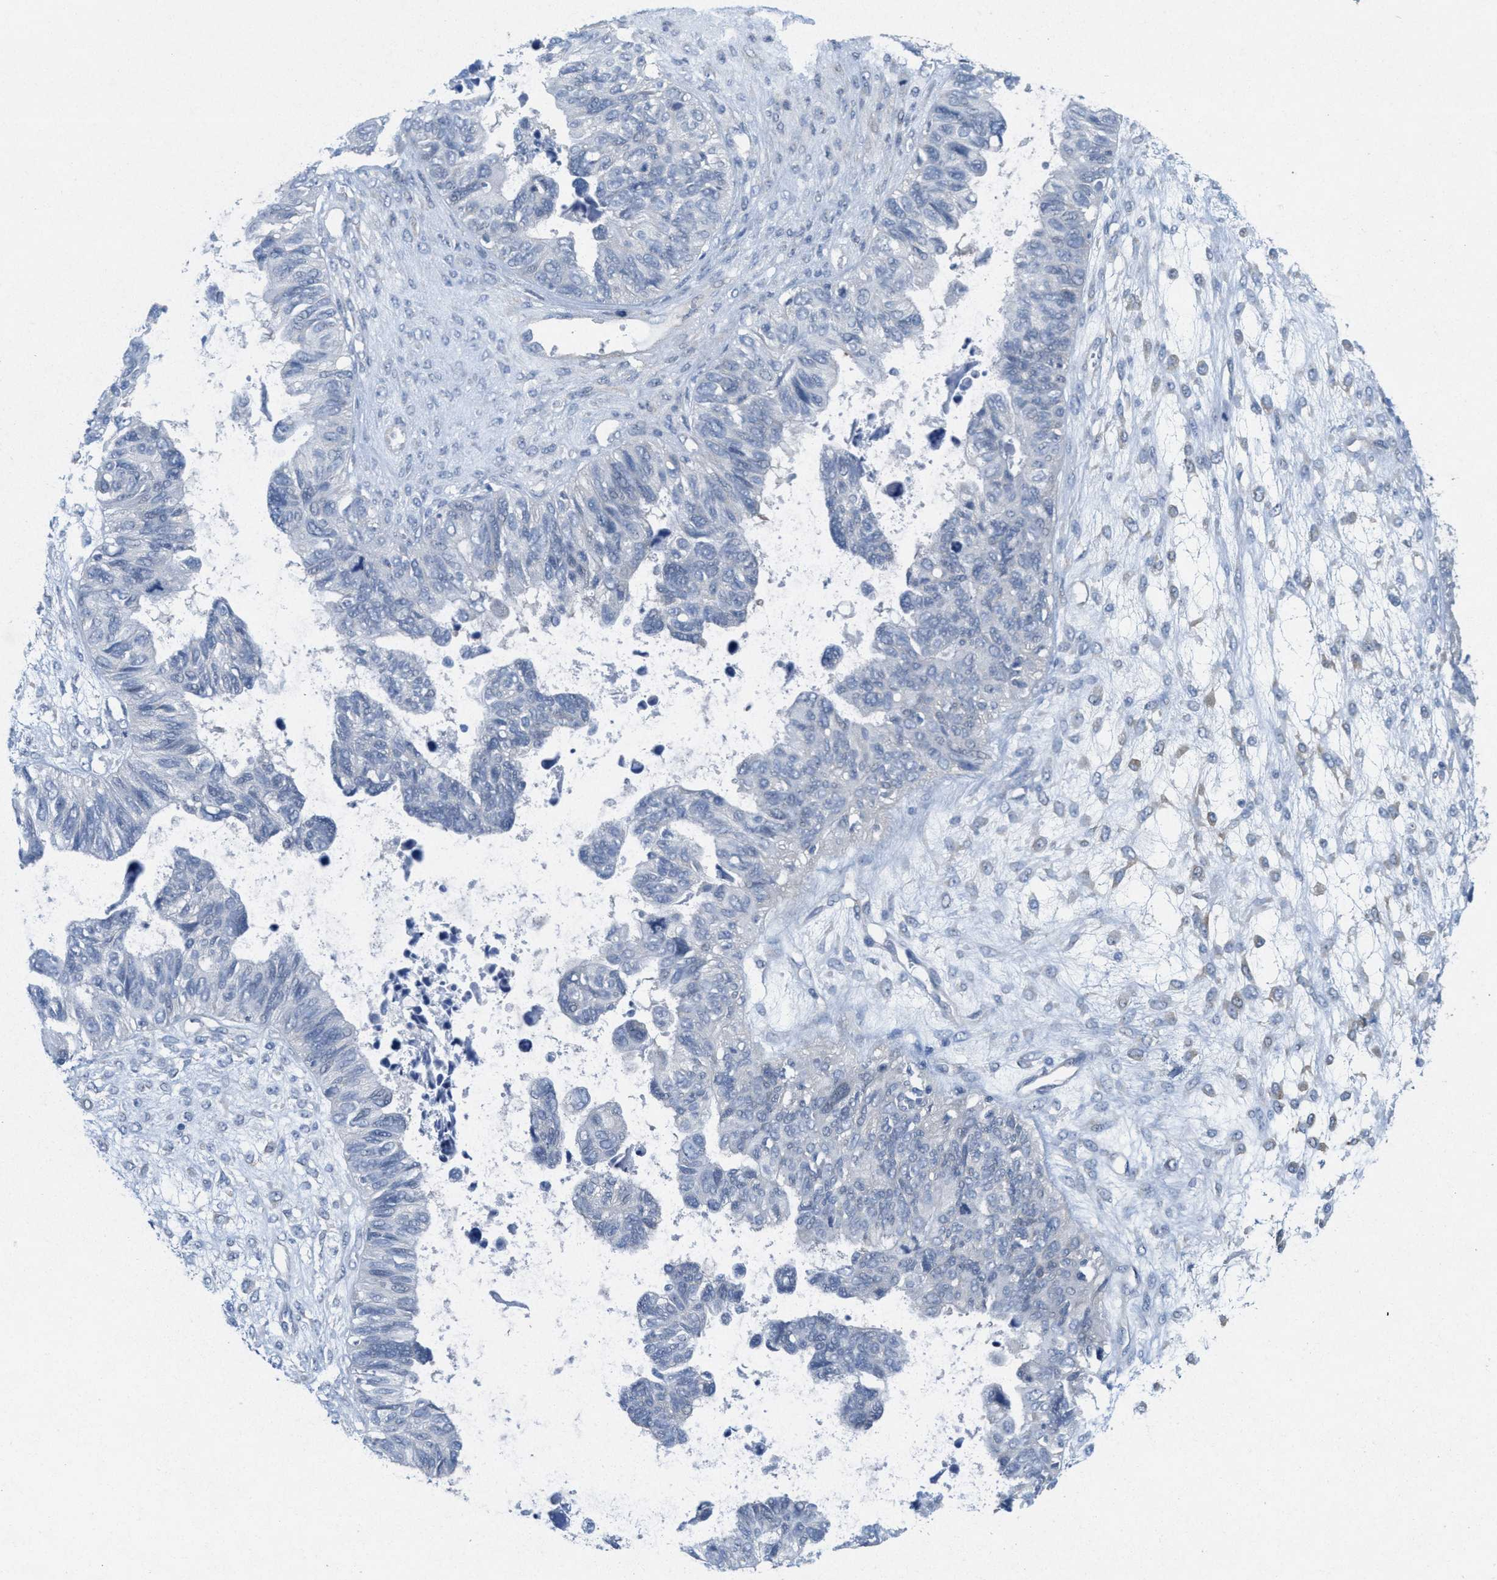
{"staining": {"intensity": "negative", "quantity": "none", "location": "none"}, "tissue": "ovarian cancer", "cell_type": "Tumor cells", "image_type": "cancer", "snomed": [{"axis": "morphology", "description": "Cystadenocarcinoma, serous, NOS"}, {"axis": "topography", "description": "Ovary"}], "caption": "A micrograph of serous cystadenocarcinoma (ovarian) stained for a protein exhibits no brown staining in tumor cells. (DAB immunohistochemistry (IHC), high magnification).", "gene": "ZFYVE9", "patient": {"sex": "female", "age": 79}}